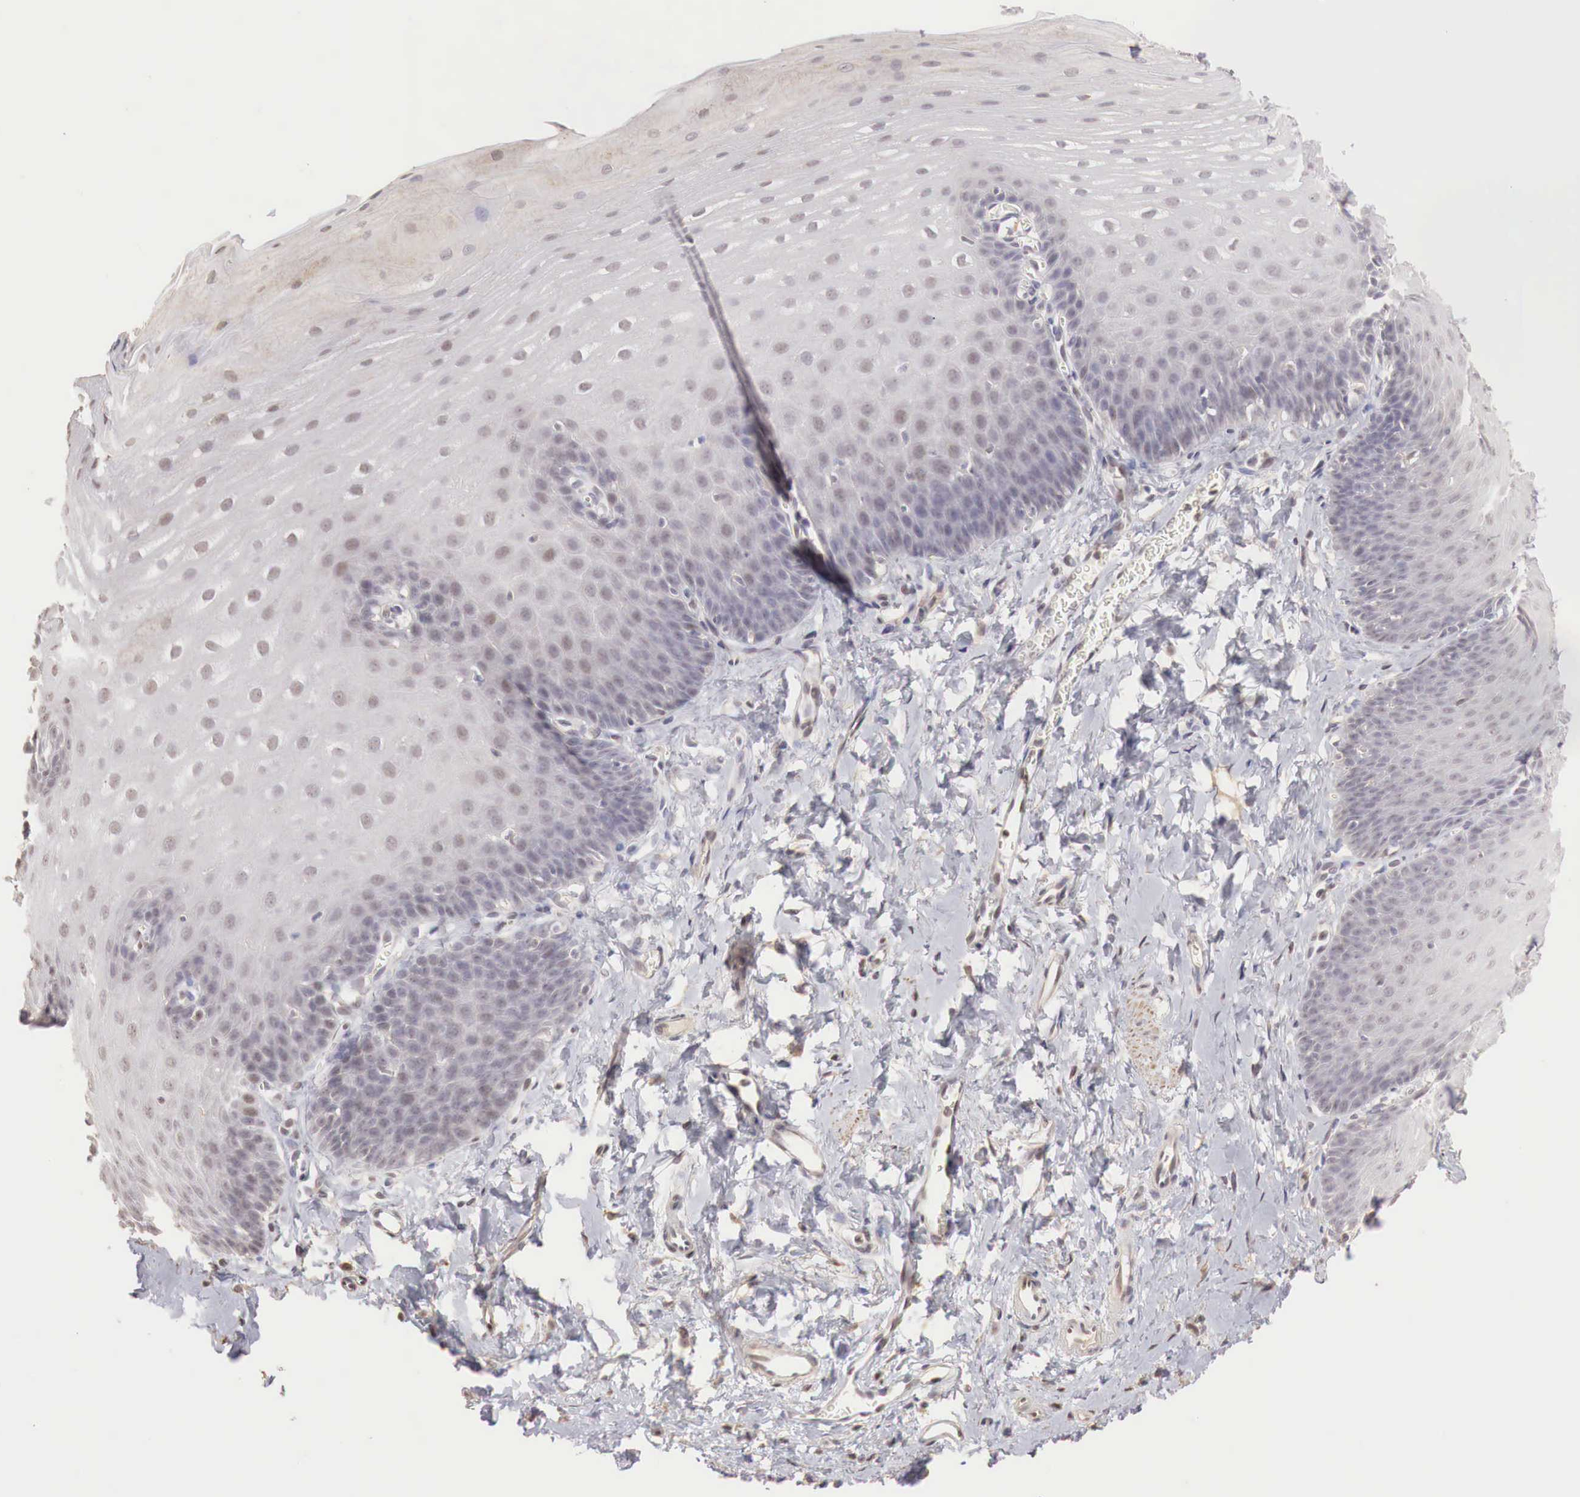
{"staining": {"intensity": "negative", "quantity": "none", "location": "none"}, "tissue": "esophagus", "cell_type": "Squamous epithelial cells", "image_type": "normal", "snomed": [{"axis": "morphology", "description": "Normal tissue, NOS"}, {"axis": "topography", "description": "Esophagus"}], "caption": "Immunohistochemical staining of normal human esophagus exhibits no significant positivity in squamous epithelial cells.", "gene": "TBC1D9", "patient": {"sex": "male", "age": 70}}